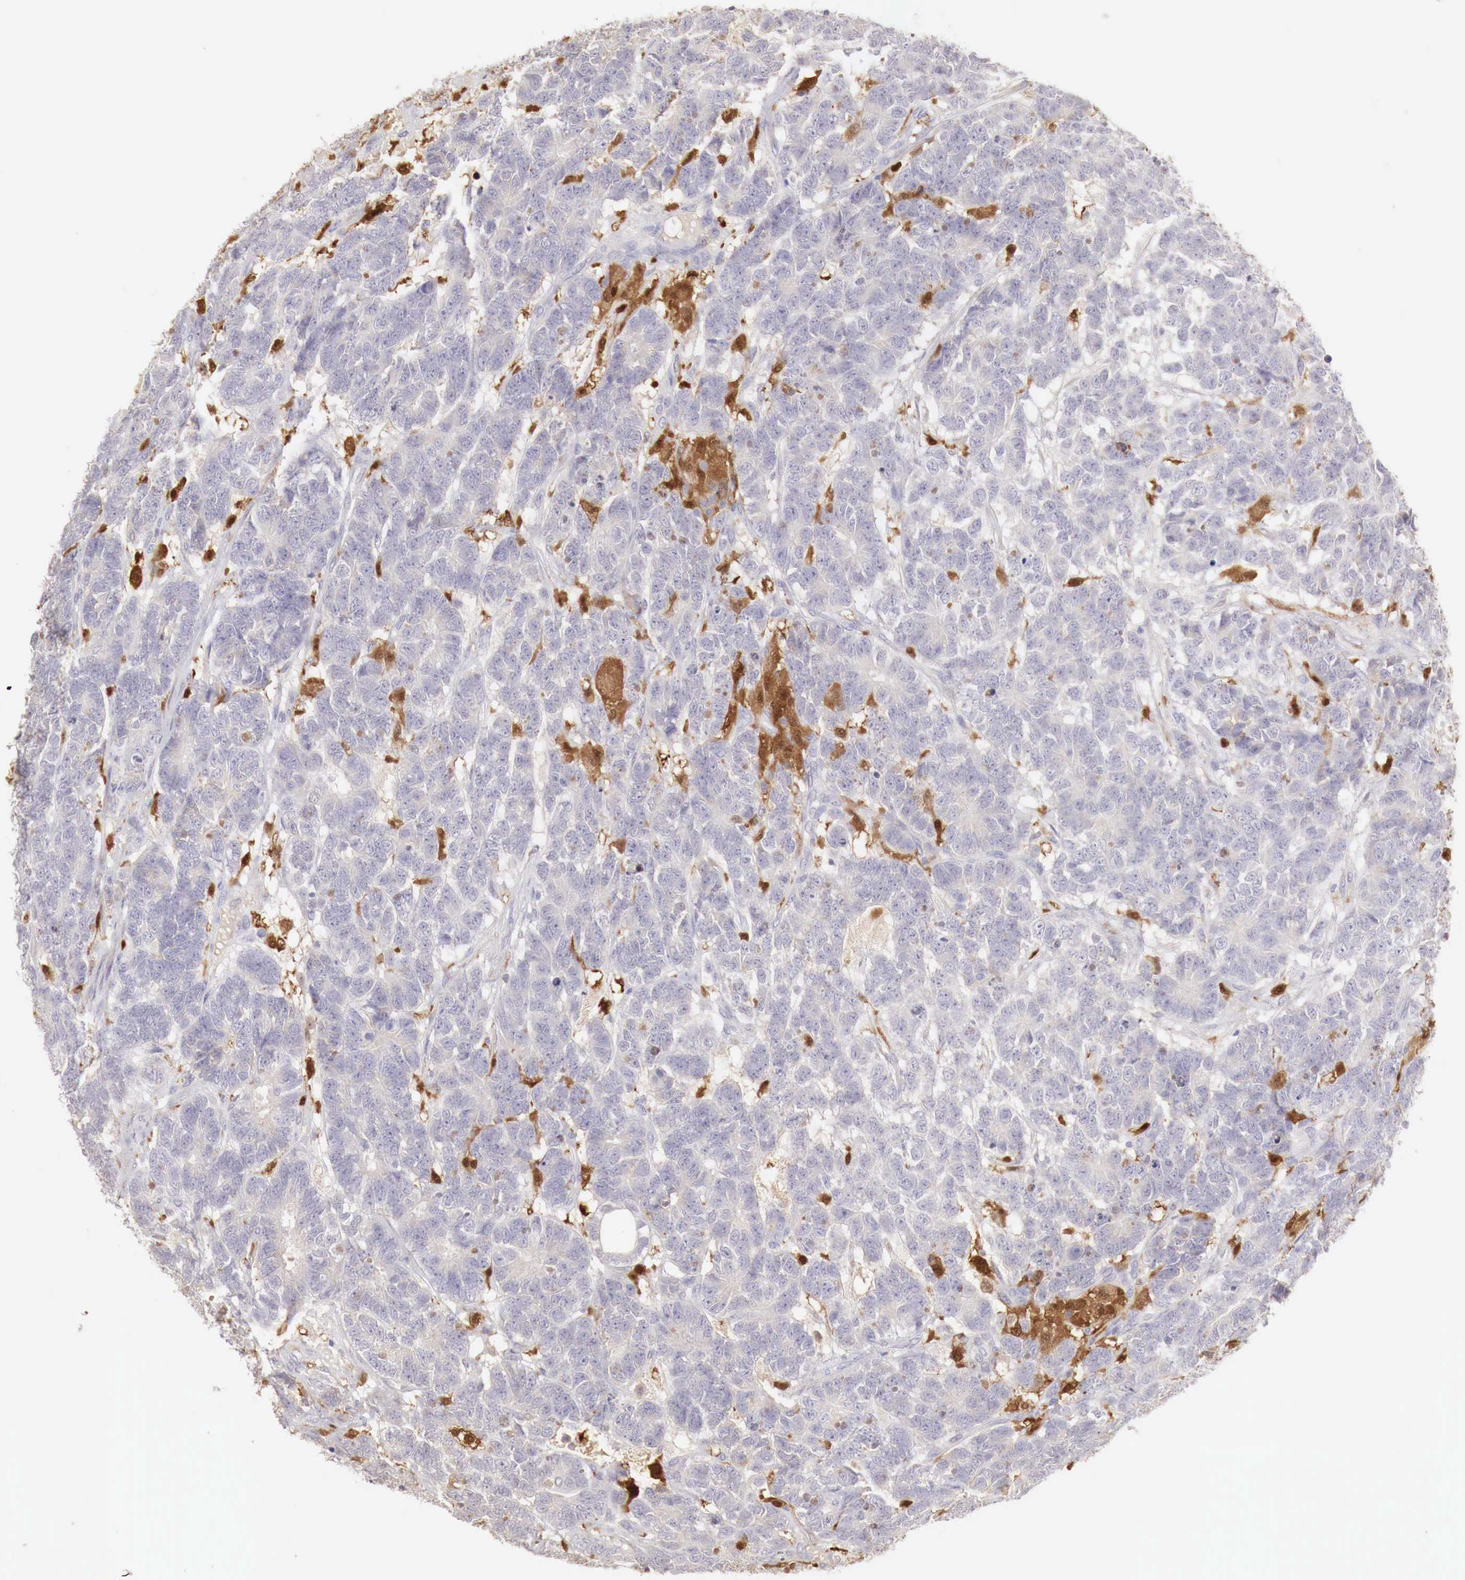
{"staining": {"intensity": "negative", "quantity": "none", "location": "none"}, "tissue": "testis cancer", "cell_type": "Tumor cells", "image_type": "cancer", "snomed": [{"axis": "morphology", "description": "Carcinoma, Embryonal, NOS"}, {"axis": "topography", "description": "Testis"}], "caption": "This is an immunohistochemistry histopathology image of human testis embryonal carcinoma. There is no positivity in tumor cells.", "gene": "RENBP", "patient": {"sex": "male", "age": 26}}